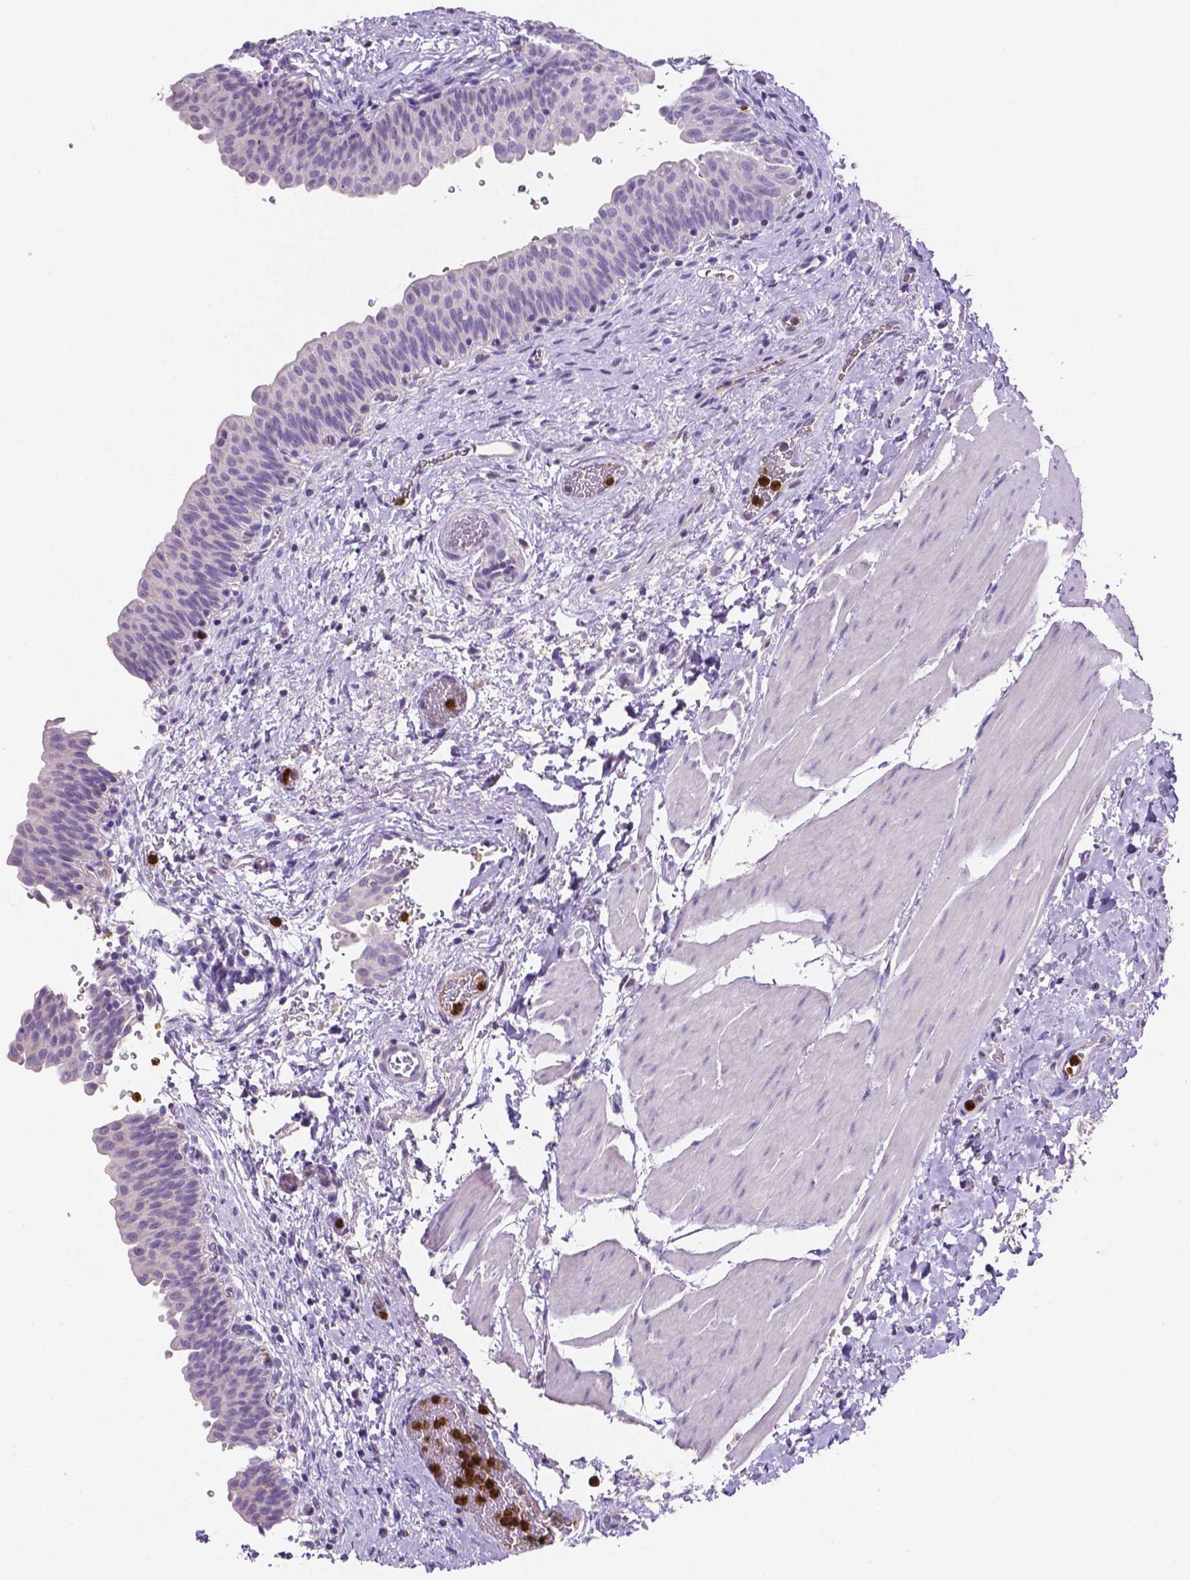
{"staining": {"intensity": "negative", "quantity": "none", "location": "none"}, "tissue": "urinary bladder", "cell_type": "Urothelial cells", "image_type": "normal", "snomed": [{"axis": "morphology", "description": "Normal tissue, NOS"}, {"axis": "topography", "description": "Urinary bladder"}], "caption": "Protein analysis of benign urinary bladder reveals no significant staining in urothelial cells.", "gene": "MMP9", "patient": {"sex": "male", "age": 56}}